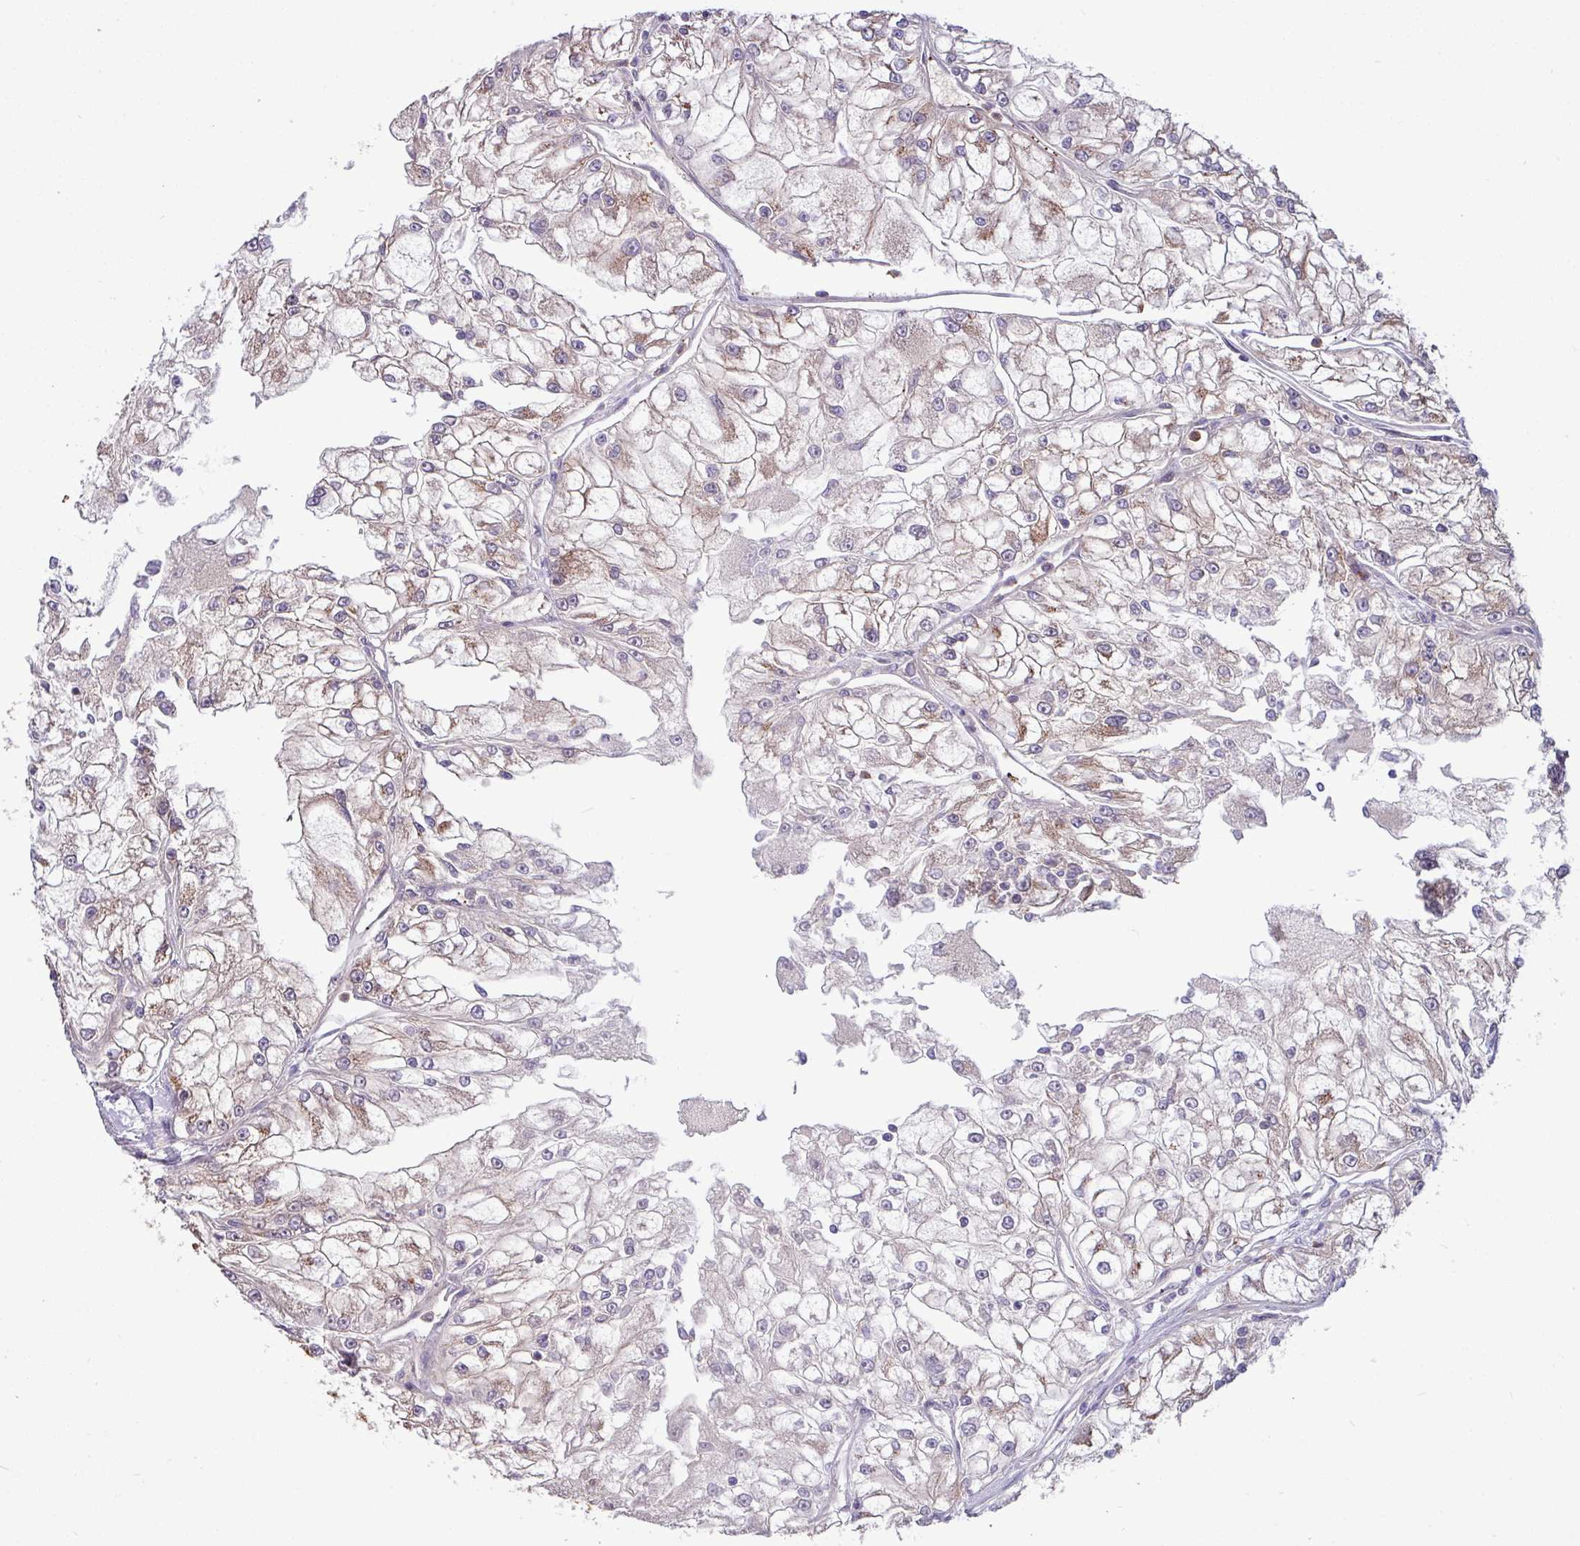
{"staining": {"intensity": "weak", "quantity": "25%-75%", "location": "cytoplasmic/membranous"}, "tissue": "renal cancer", "cell_type": "Tumor cells", "image_type": "cancer", "snomed": [{"axis": "morphology", "description": "Adenocarcinoma, NOS"}, {"axis": "topography", "description": "Kidney"}], "caption": "IHC image of neoplastic tissue: human renal cancer stained using immunohistochemistry (IHC) demonstrates low levels of weak protein expression localized specifically in the cytoplasmic/membranous of tumor cells, appearing as a cytoplasmic/membranous brown color.", "gene": "LSM12", "patient": {"sex": "female", "age": 72}}